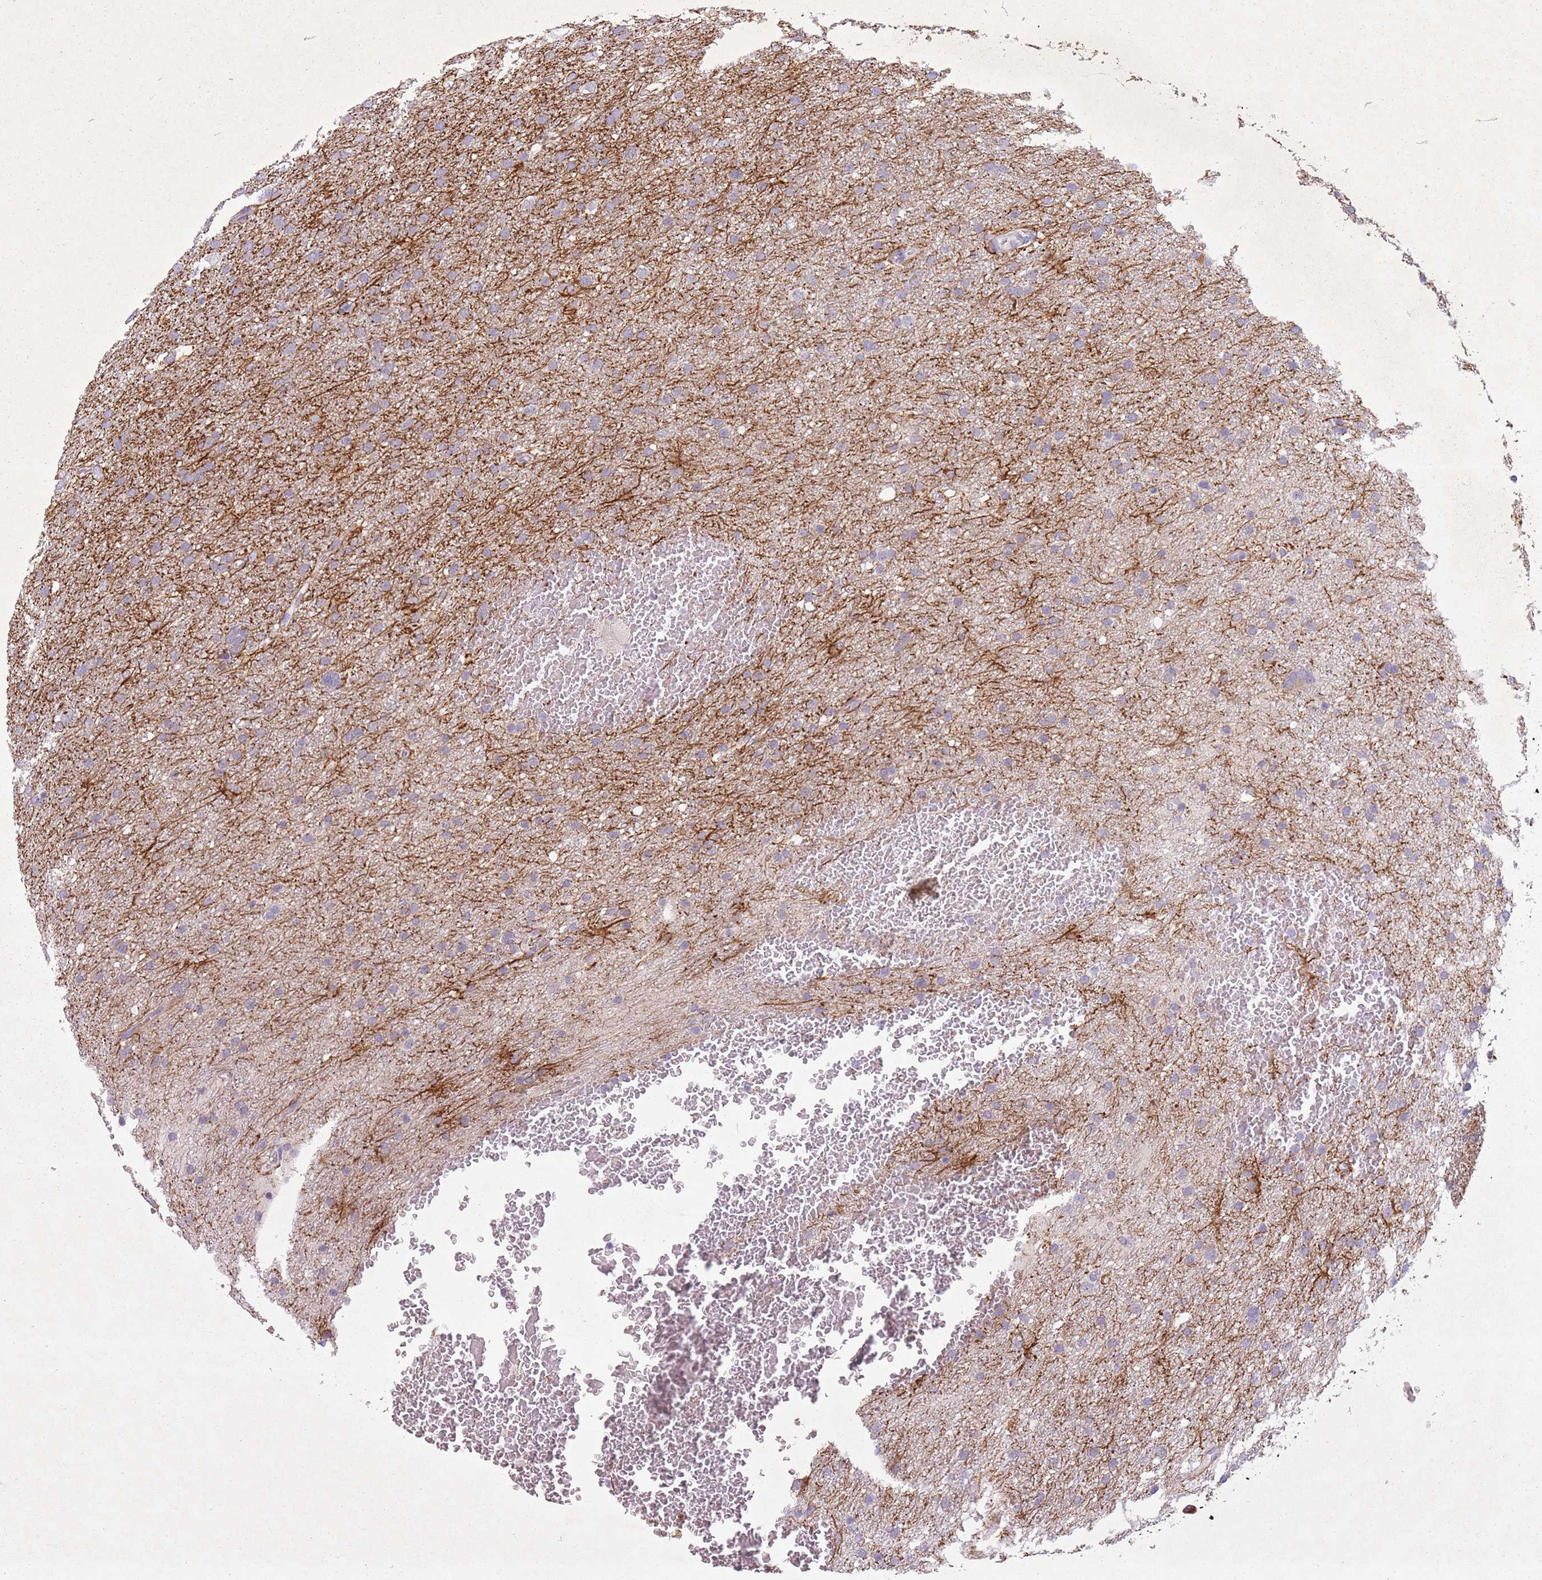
{"staining": {"intensity": "negative", "quantity": "none", "location": "none"}, "tissue": "glioma", "cell_type": "Tumor cells", "image_type": "cancer", "snomed": [{"axis": "morphology", "description": "Glioma, malignant, High grade"}, {"axis": "topography", "description": "Cerebral cortex"}], "caption": "Immunohistochemistry image of malignant glioma (high-grade) stained for a protein (brown), which displays no expression in tumor cells.", "gene": "FAM43B", "patient": {"sex": "female", "age": 36}}